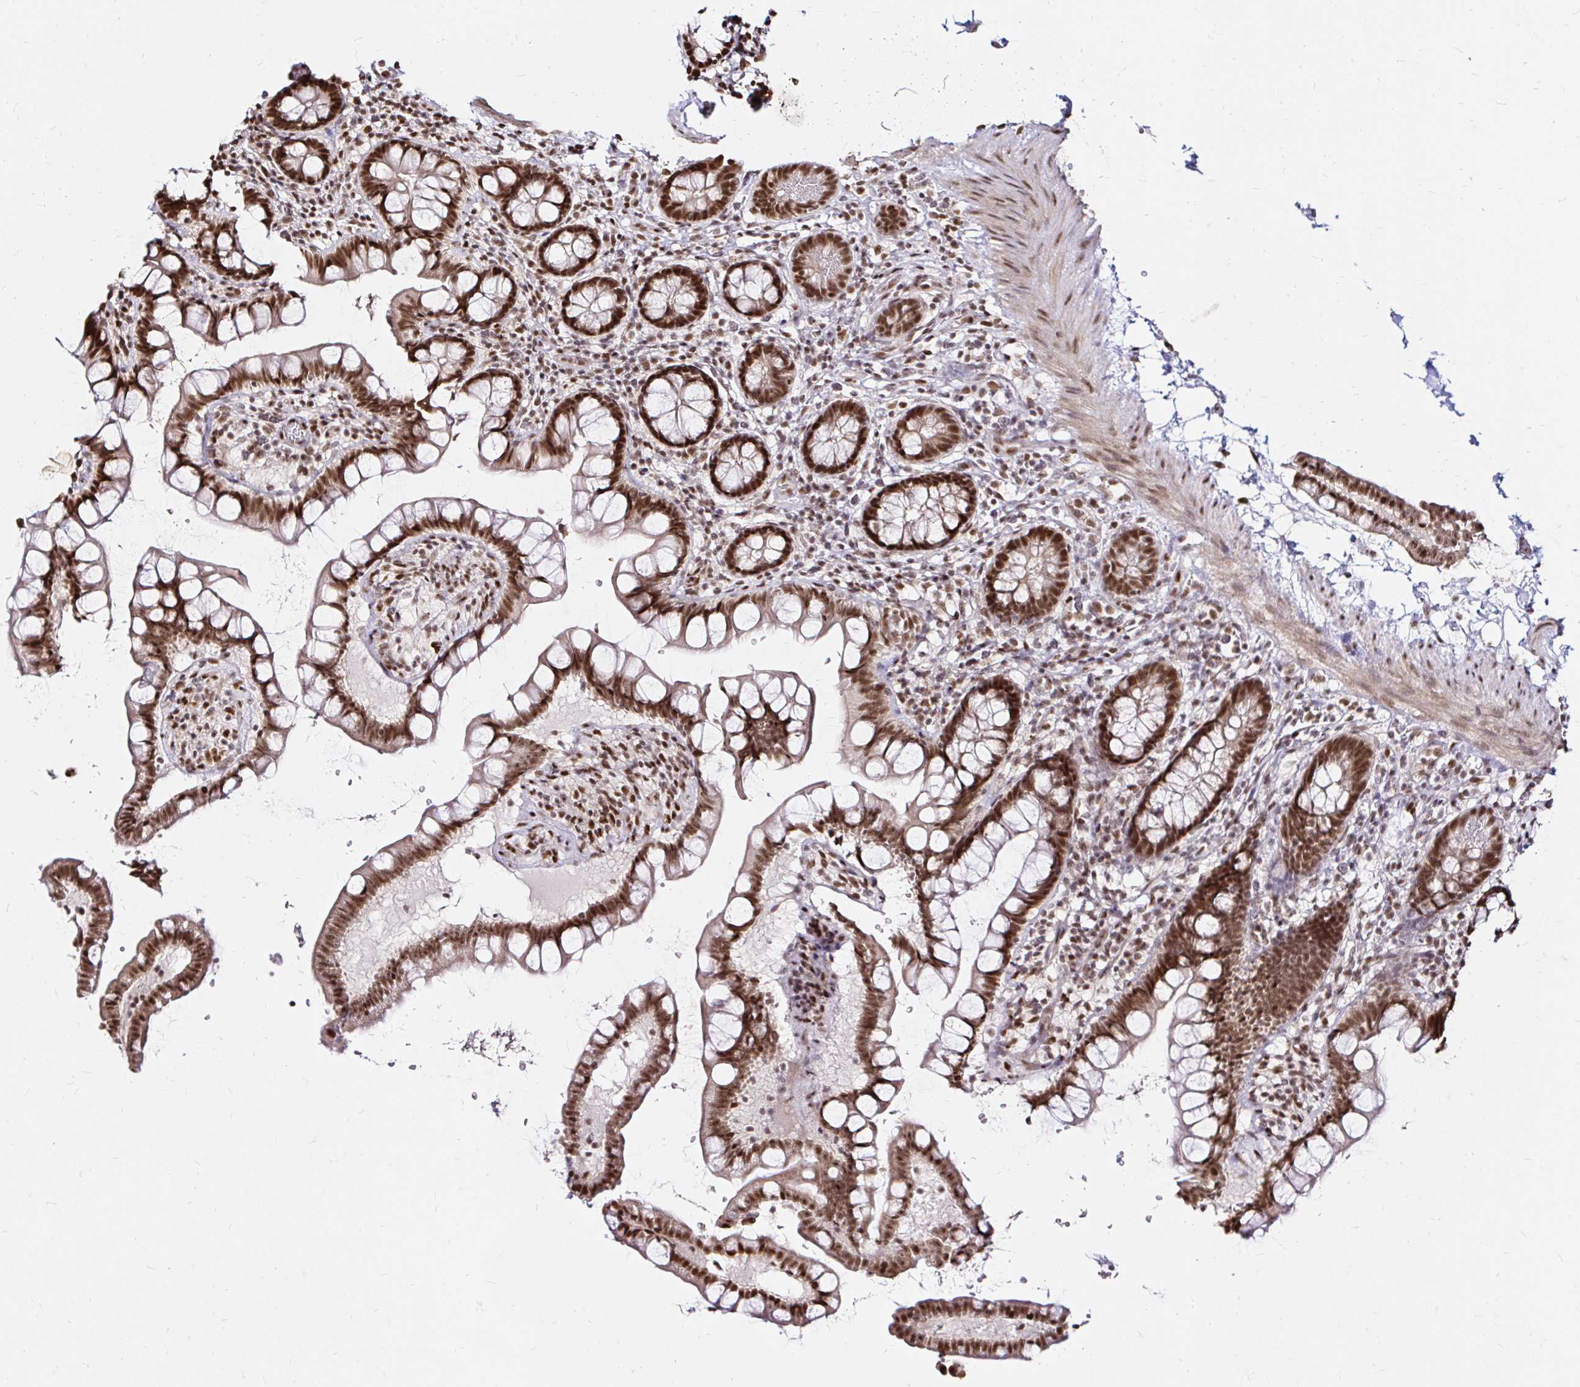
{"staining": {"intensity": "strong", "quantity": ">75%", "location": "nuclear"}, "tissue": "small intestine", "cell_type": "Glandular cells", "image_type": "normal", "snomed": [{"axis": "morphology", "description": "Normal tissue, NOS"}, {"axis": "topography", "description": "Small intestine"}], "caption": "Small intestine was stained to show a protein in brown. There is high levels of strong nuclear positivity in approximately >75% of glandular cells. (DAB IHC with brightfield microscopy, high magnification).", "gene": "SNRPC", "patient": {"sex": "female", "age": 84}}